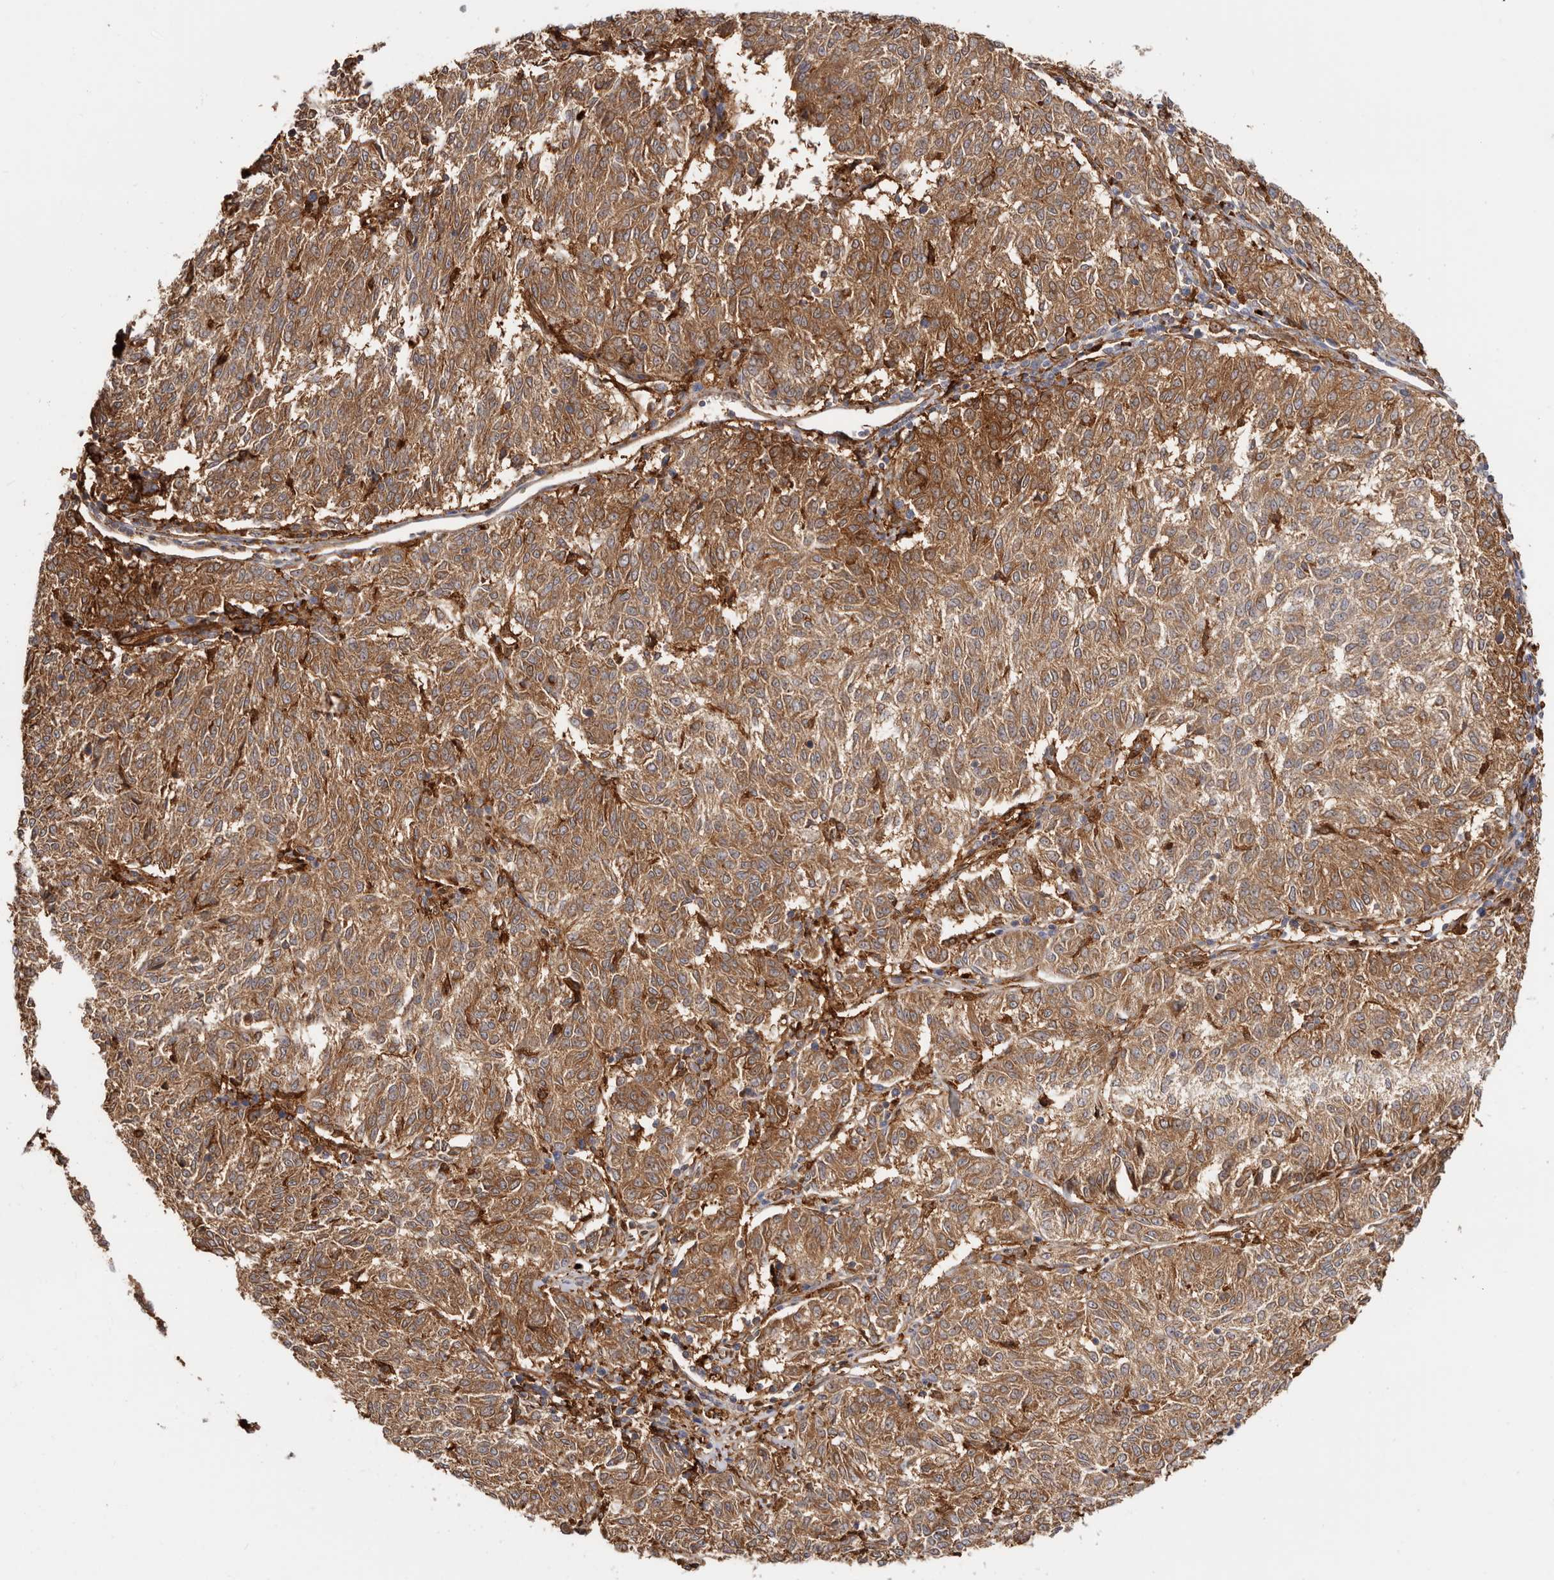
{"staining": {"intensity": "moderate", "quantity": ">75%", "location": "cytoplasmic/membranous"}, "tissue": "melanoma", "cell_type": "Tumor cells", "image_type": "cancer", "snomed": [{"axis": "morphology", "description": "Malignant melanoma, NOS"}, {"axis": "topography", "description": "Skin"}], "caption": "The immunohistochemical stain labels moderate cytoplasmic/membranous positivity in tumor cells of melanoma tissue. Ihc stains the protein of interest in brown and the nuclei are stained blue.", "gene": "LAP3", "patient": {"sex": "female", "age": 72}}